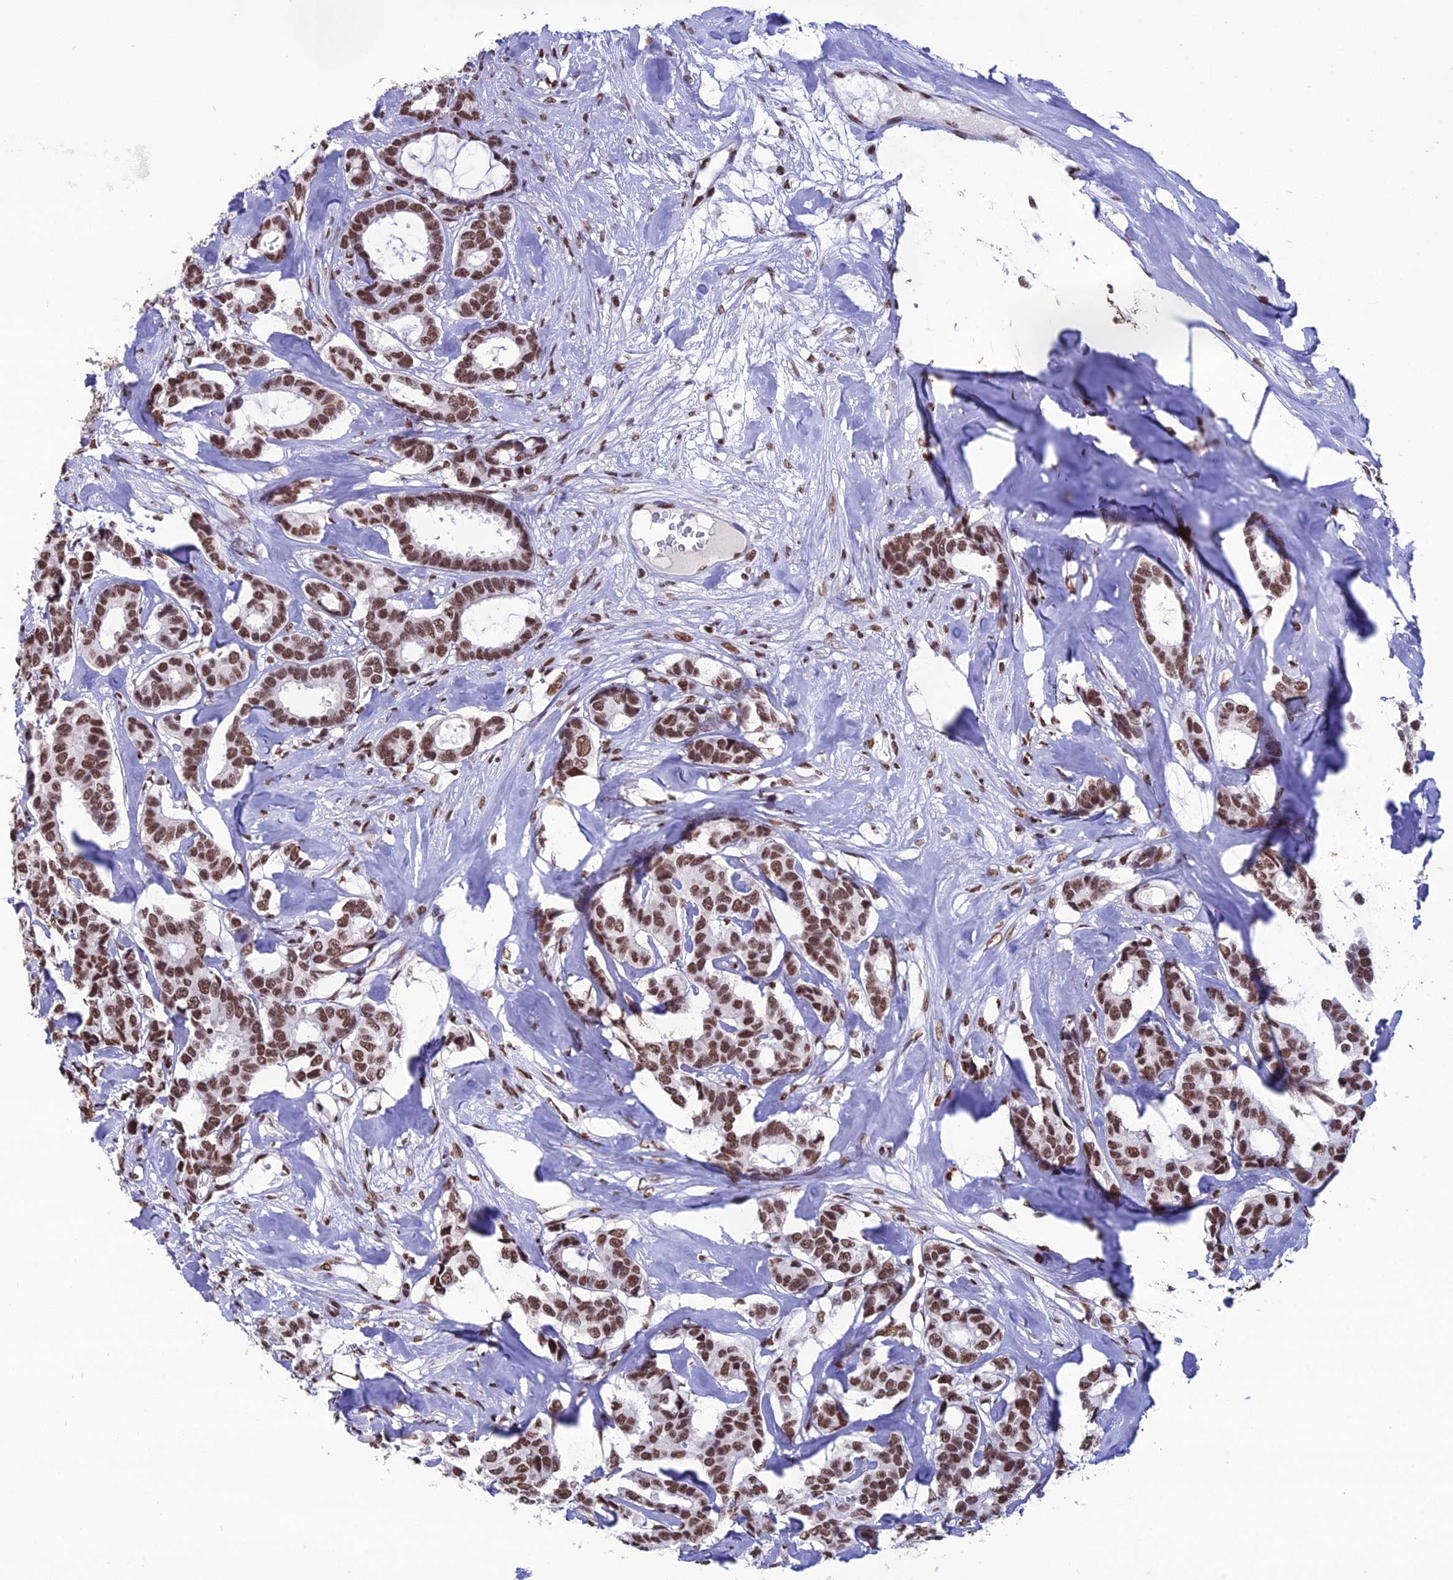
{"staining": {"intensity": "strong", "quantity": ">75%", "location": "nuclear"}, "tissue": "breast cancer", "cell_type": "Tumor cells", "image_type": "cancer", "snomed": [{"axis": "morphology", "description": "Duct carcinoma"}, {"axis": "topography", "description": "Breast"}], "caption": "Intraductal carcinoma (breast) stained with a brown dye exhibits strong nuclear positive staining in about >75% of tumor cells.", "gene": "PRAMEF12", "patient": {"sex": "female", "age": 87}}